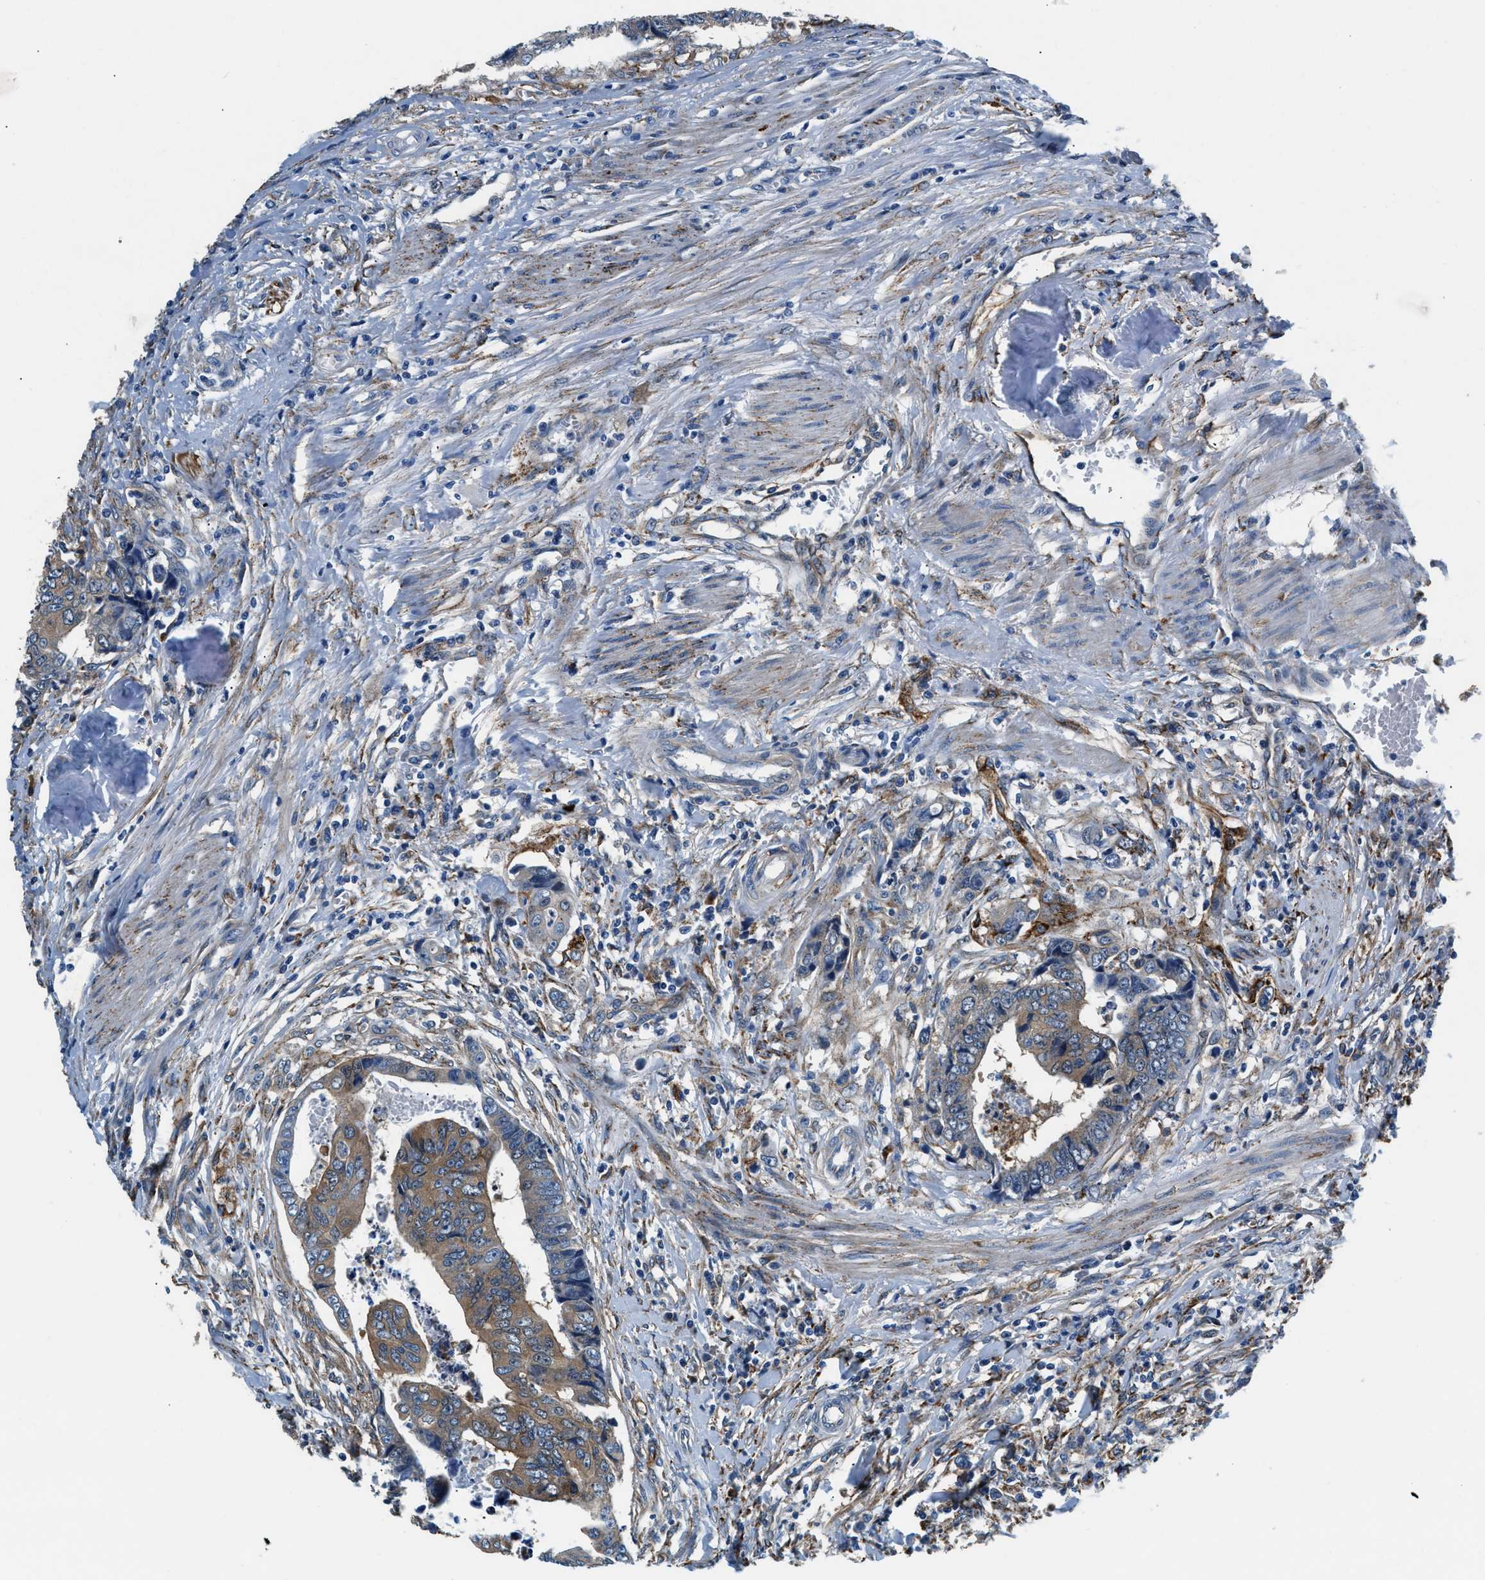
{"staining": {"intensity": "weak", "quantity": ">75%", "location": "cytoplasmic/membranous"}, "tissue": "colorectal cancer", "cell_type": "Tumor cells", "image_type": "cancer", "snomed": [{"axis": "morphology", "description": "Adenocarcinoma, NOS"}, {"axis": "topography", "description": "Rectum"}], "caption": "A histopathology image showing weak cytoplasmic/membranous expression in approximately >75% of tumor cells in colorectal cancer (adenocarcinoma), as visualized by brown immunohistochemical staining.", "gene": "PRTFDC1", "patient": {"sex": "male", "age": 84}}